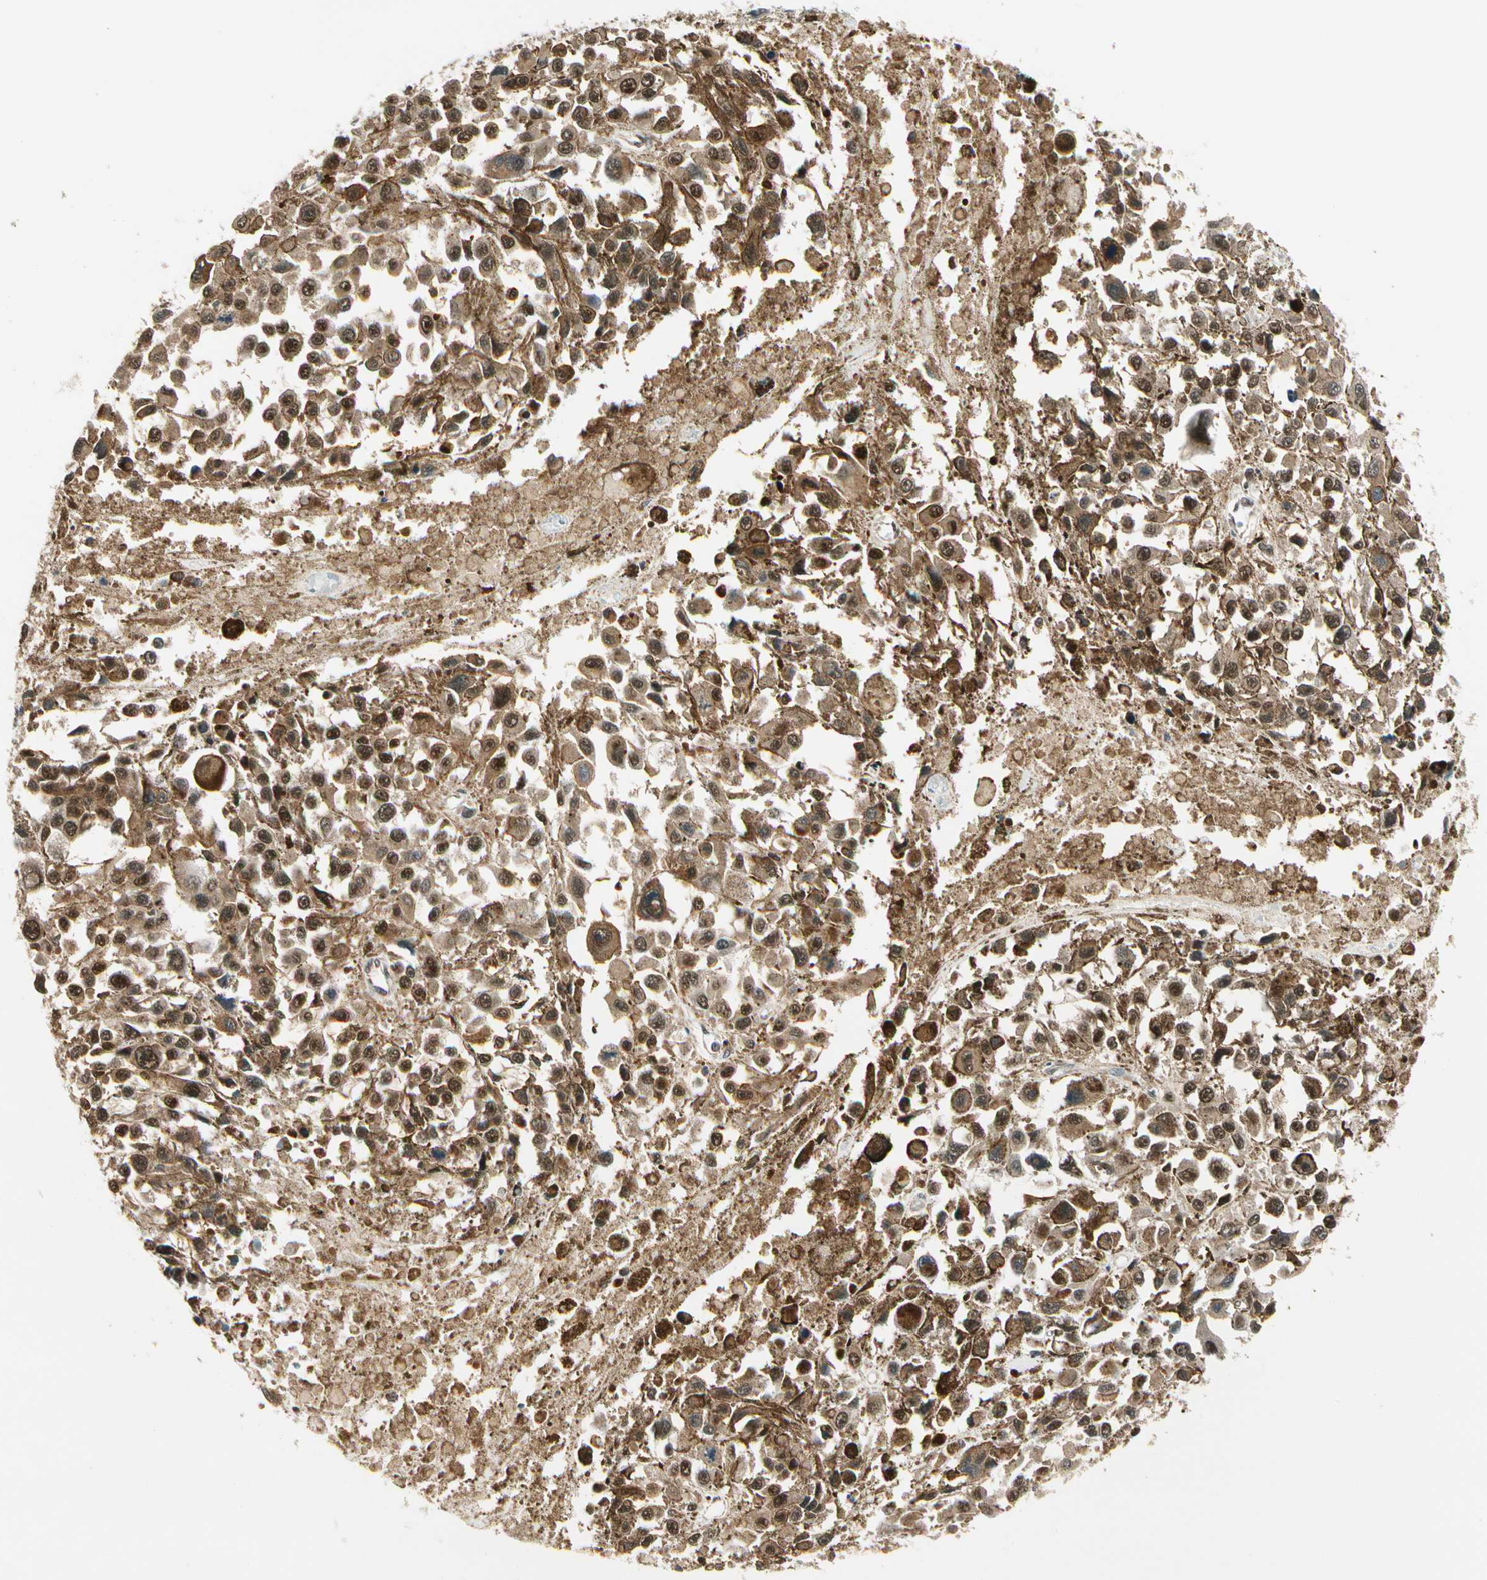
{"staining": {"intensity": "strong", "quantity": ">75%", "location": "cytoplasmic/membranous"}, "tissue": "melanoma", "cell_type": "Tumor cells", "image_type": "cancer", "snomed": [{"axis": "morphology", "description": "Malignant melanoma, Metastatic site"}, {"axis": "topography", "description": "Lymph node"}], "caption": "An immunohistochemistry (IHC) histopathology image of neoplastic tissue is shown. Protein staining in brown labels strong cytoplasmic/membranous positivity in melanoma within tumor cells.", "gene": "PDK2", "patient": {"sex": "male", "age": 59}}